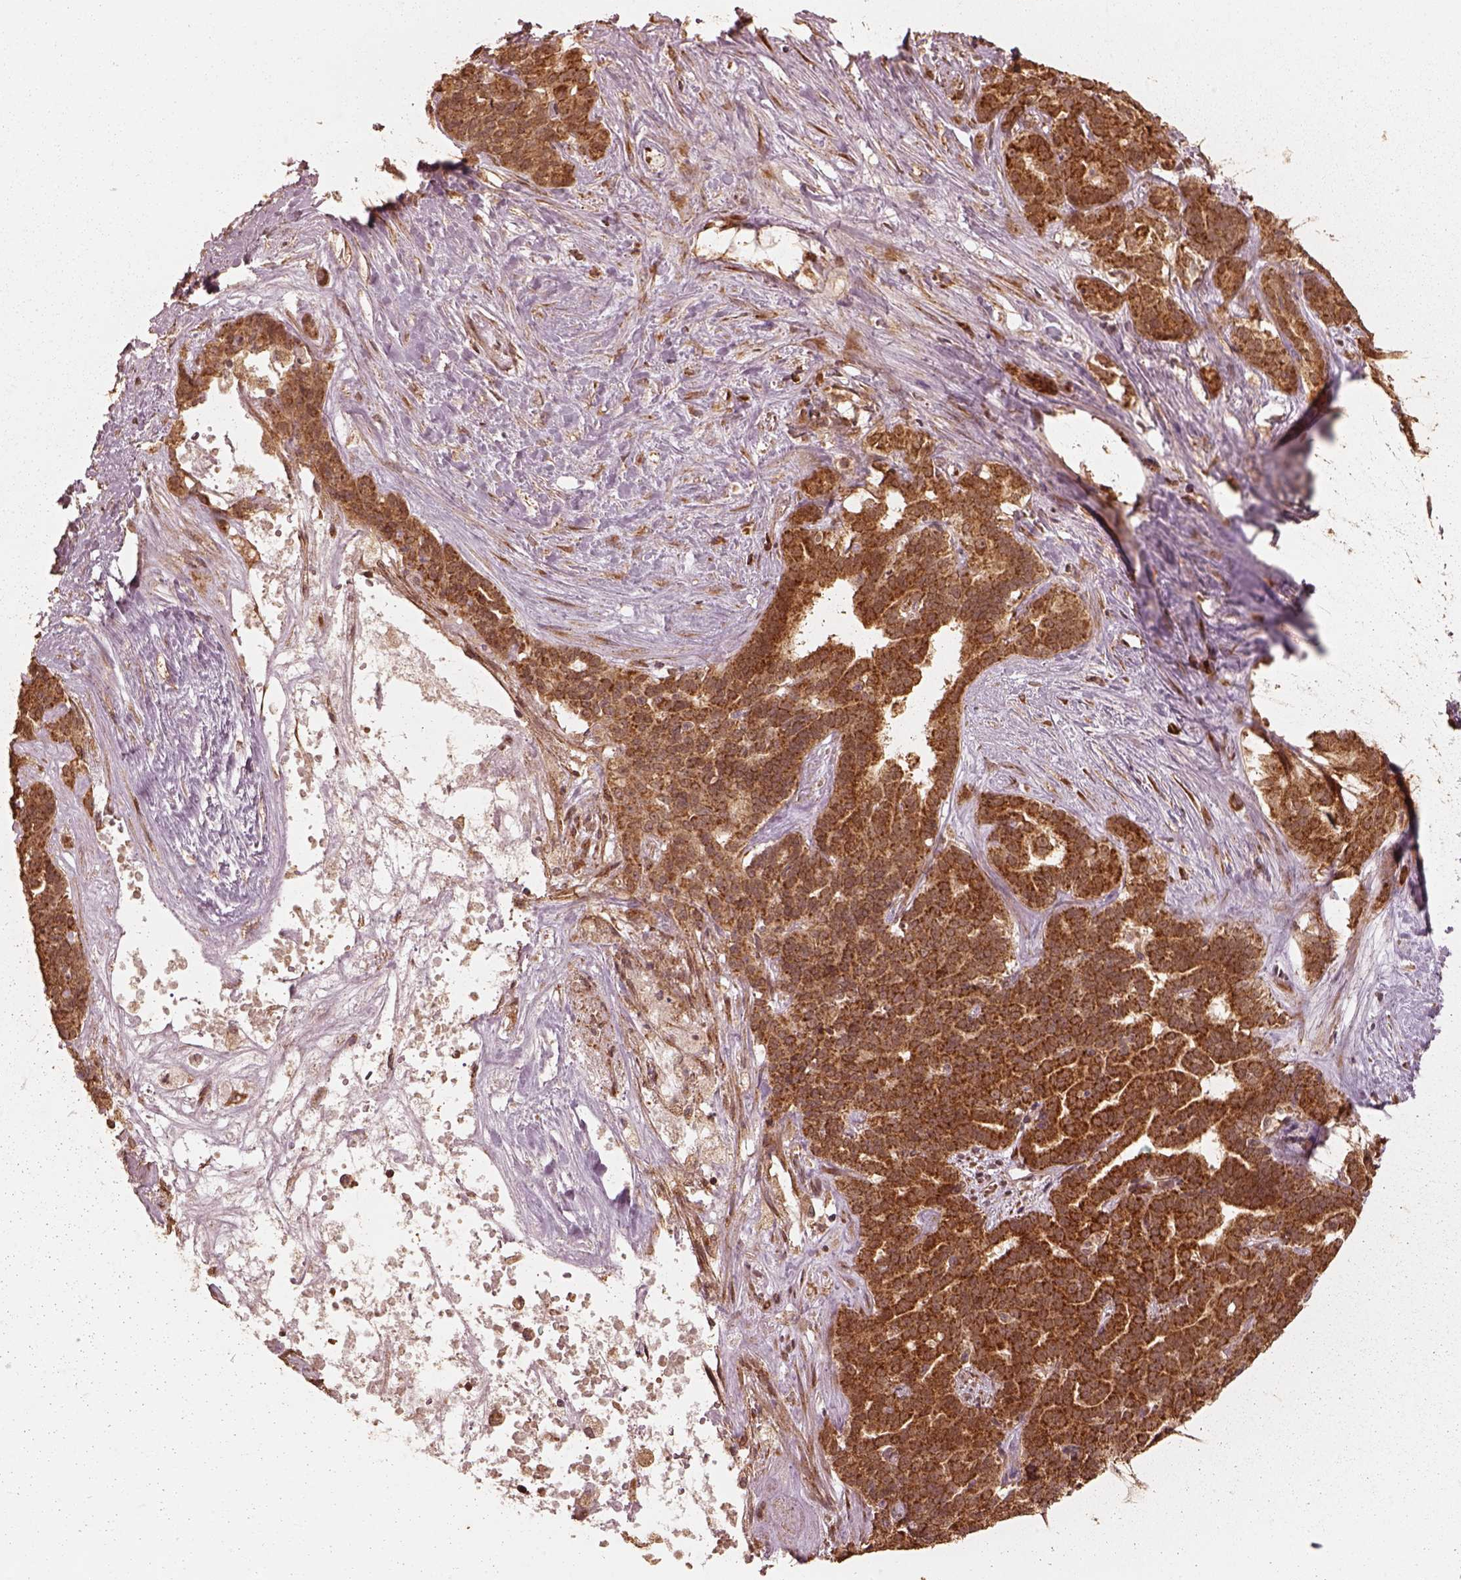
{"staining": {"intensity": "strong", "quantity": ">75%", "location": "cytoplasmic/membranous"}, "tissue": "liver cancer", "cell_type": "Tumor cells", "image_type": "cancer", "snomed": [{"axis": "morphology", "description": "Cholangiocarcinoma"}, {"axis": "topography", "description": "Liver"}], "caption": "IHC photomicrograph of neoplastic tissue: liver cancer (cholangiocarcinoma) stained using immunohistochemistry (IHC) shows high levels of strong protein expression localized specifically in the cytoplasmic/membranous of tumor cells, appearing as a cytoplasmic/membranous brown color.", "gene": "DNAJC25", "patient": {"sex": "female", "age": 47}}